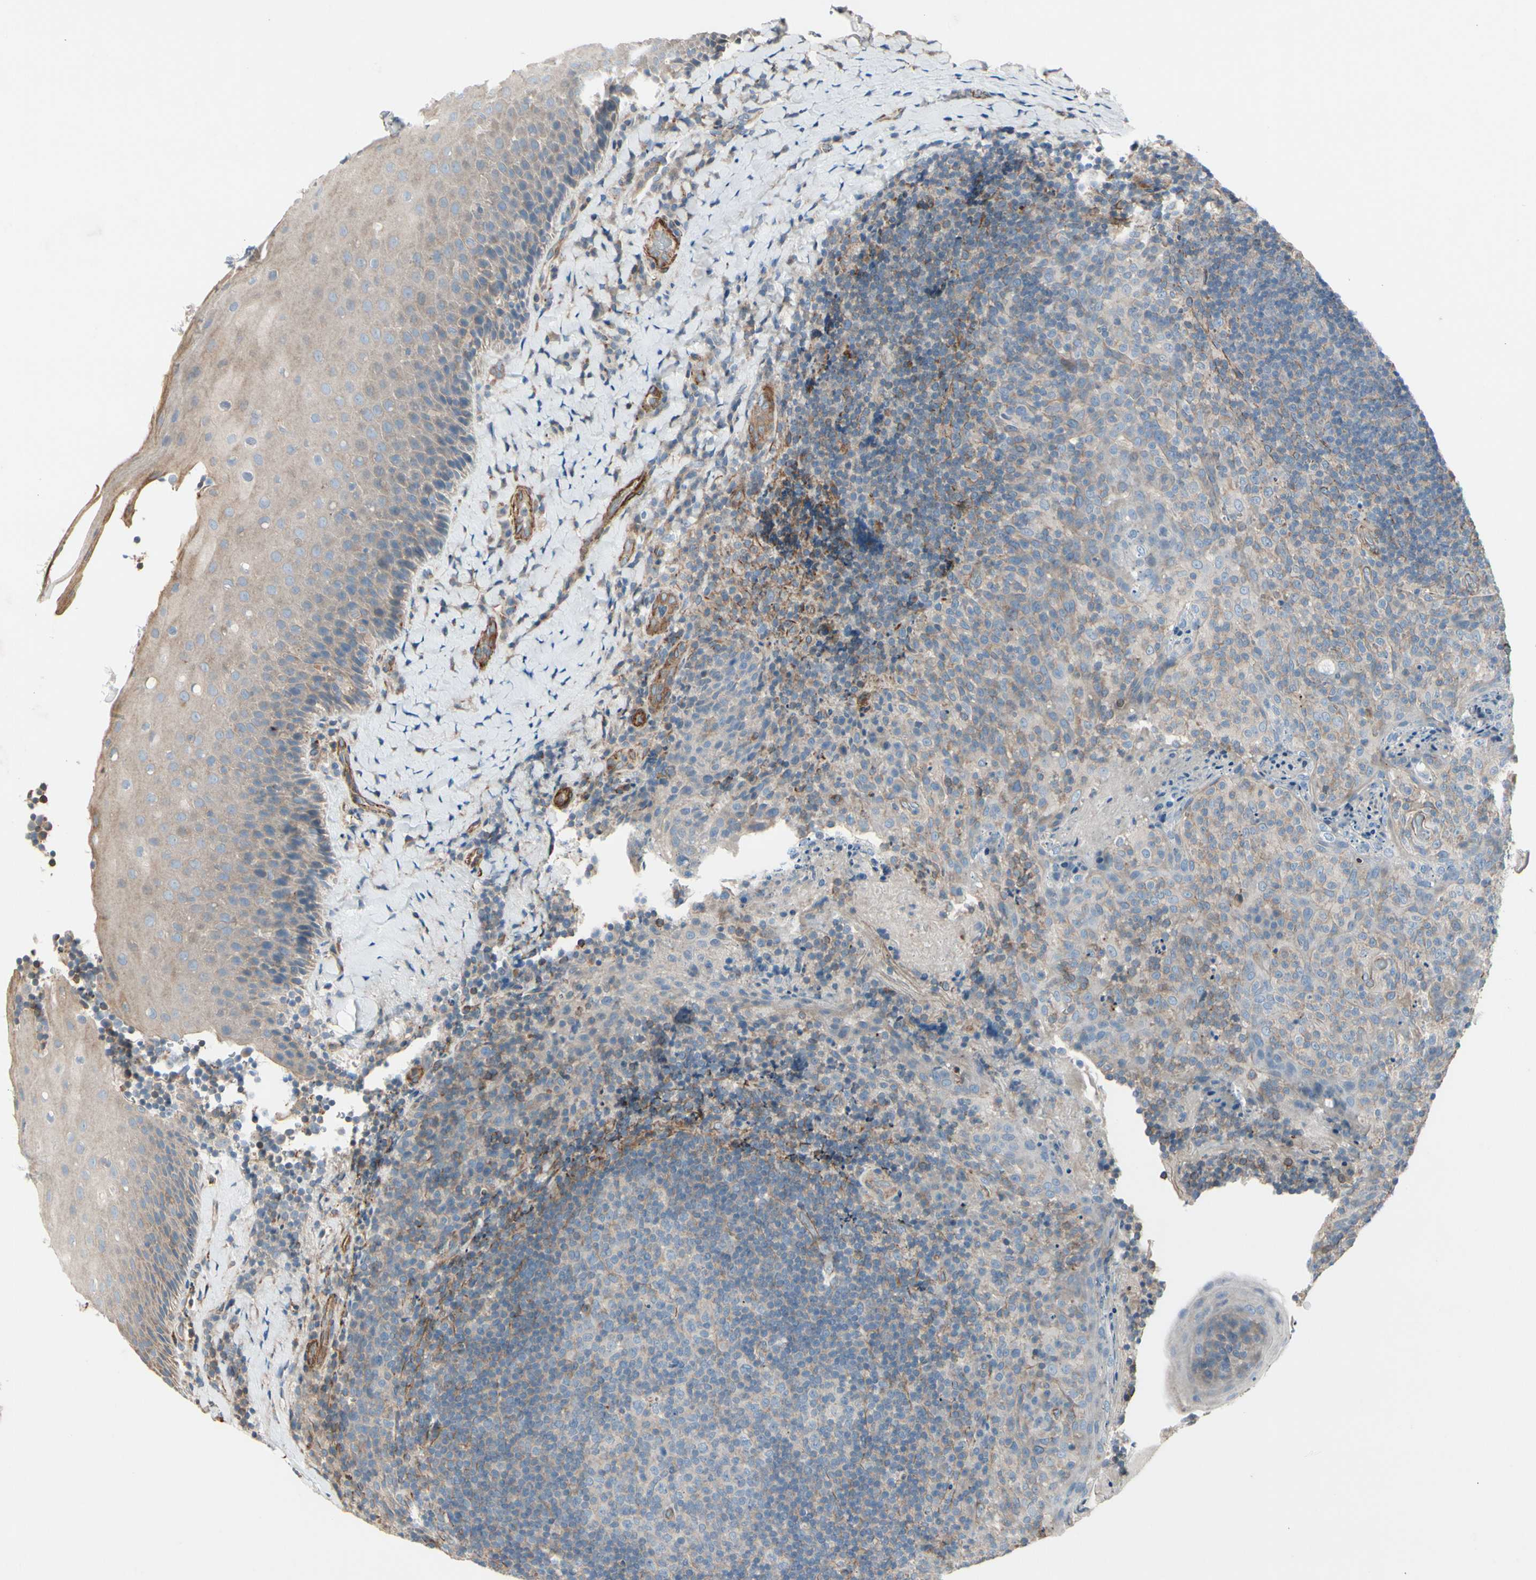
{"staining": {"intensity": "negative", "quantity": "none", "location": "none"}, "tissue": "tonsil", "cell_type": "Germinal center cells", "image_type": "normal", "snomed": [{"axis": "morphology", "description": "Normal tissue, NOS"}, {"axis": "topography", "description": "Tonsil"}], "caption": "The image exhibits no significant staining in germinal center cells of tonsil.", "gene": "TPM1", "patient": {"sex": "male", "age": 17}}